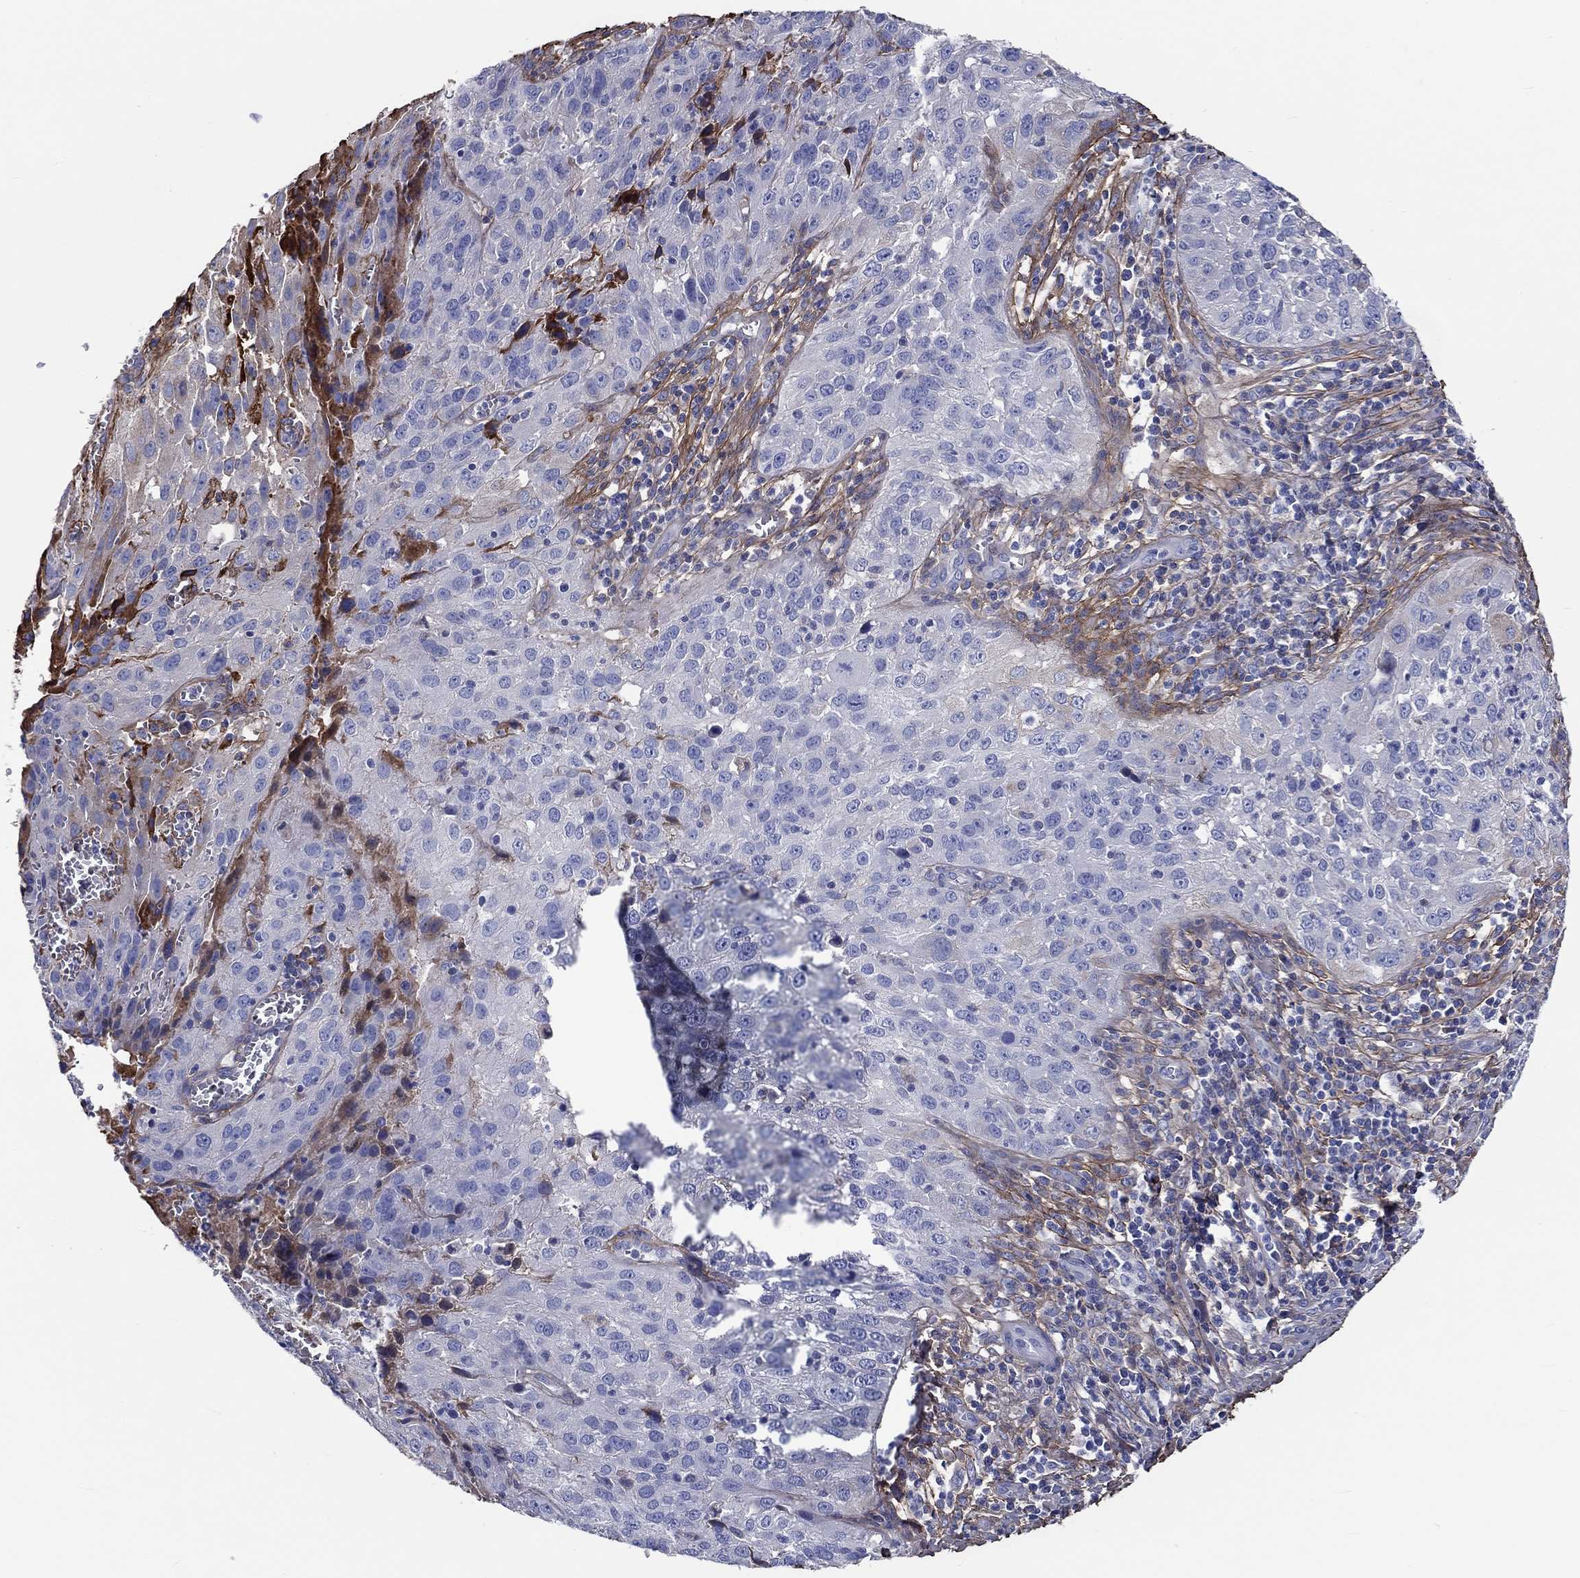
{"staining": {"intensity": "negative", "quantity": "none", "location": "none"}, "tissue": "cervical cancer", "cell_type": "Tumor cells", "image_type": "cancer", "snomed": [{"axis": "morphology", "description": "Squamous cell carcinoma, NOS"}, {"axis": "topography", "description": "Cervix"}], "caption": "A high-resolution image shows immunohistochemistry (IHC) staining of cervical squamous cell carcinoma, which reveals no significant staining in tumor cells.", "gene": "TGFBI", "patient": {"sex": "female", "age": 32}}